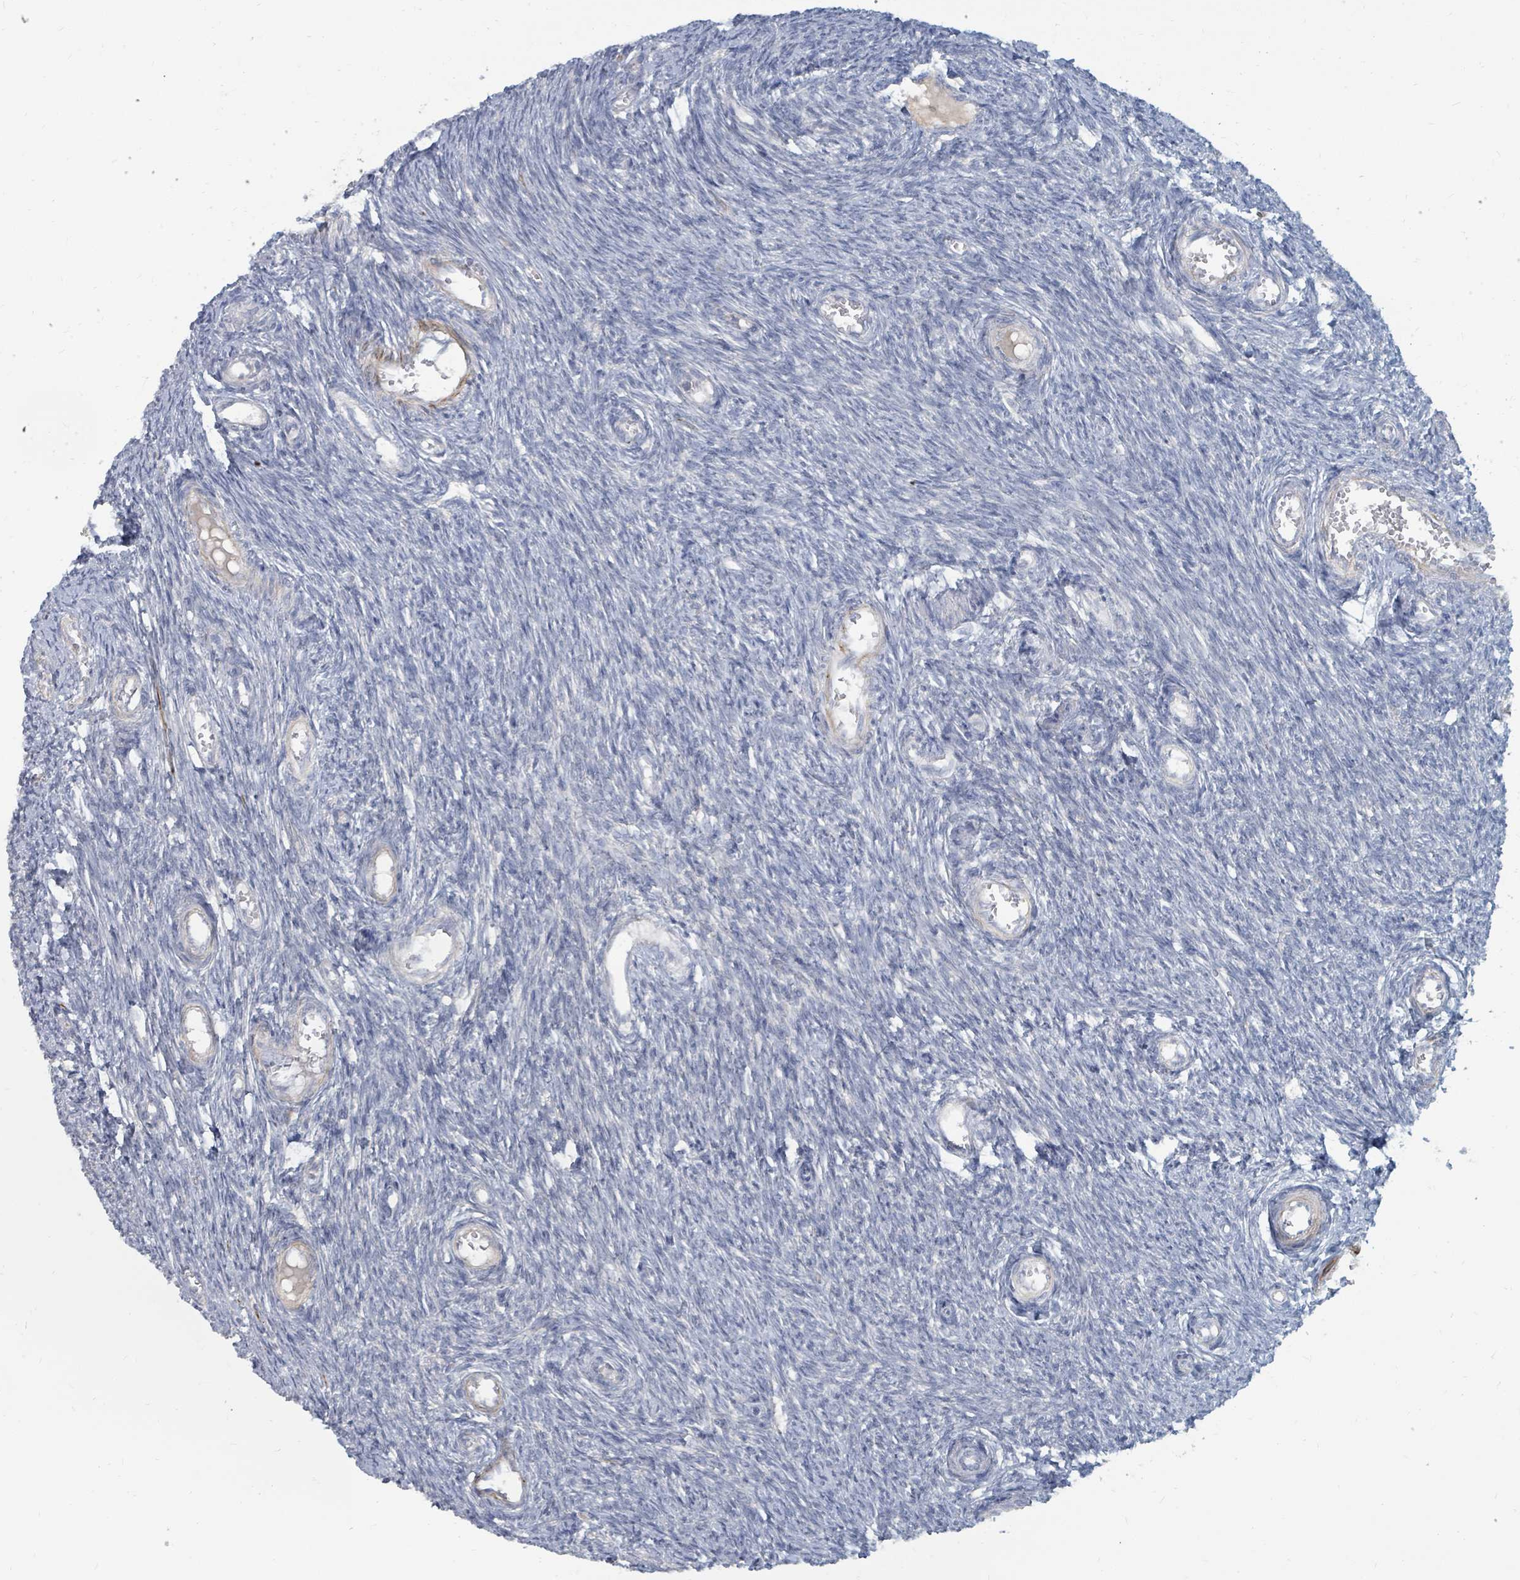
{"staining": {"intensity": "negative", "quantity": "none", "location": "none"}, "tissue": "ovary", "cell_type": "Ovarian stroma cells", "image_type": "normal", "snomed": [{"axis": "morphology", "description": "Normal tissue, NOS"}, {"axis": "topography", "description": "Ovary"}], "caption": "An image of human ovary is negative for staining in ovarian stroma cells. (DAB (3,3'-diaminobenzidine) immunohistochemistry (IHC) with hematoxylin counter stain).", "gene": "ARGFX", "patient": {"sex": "female", "age": 44}}